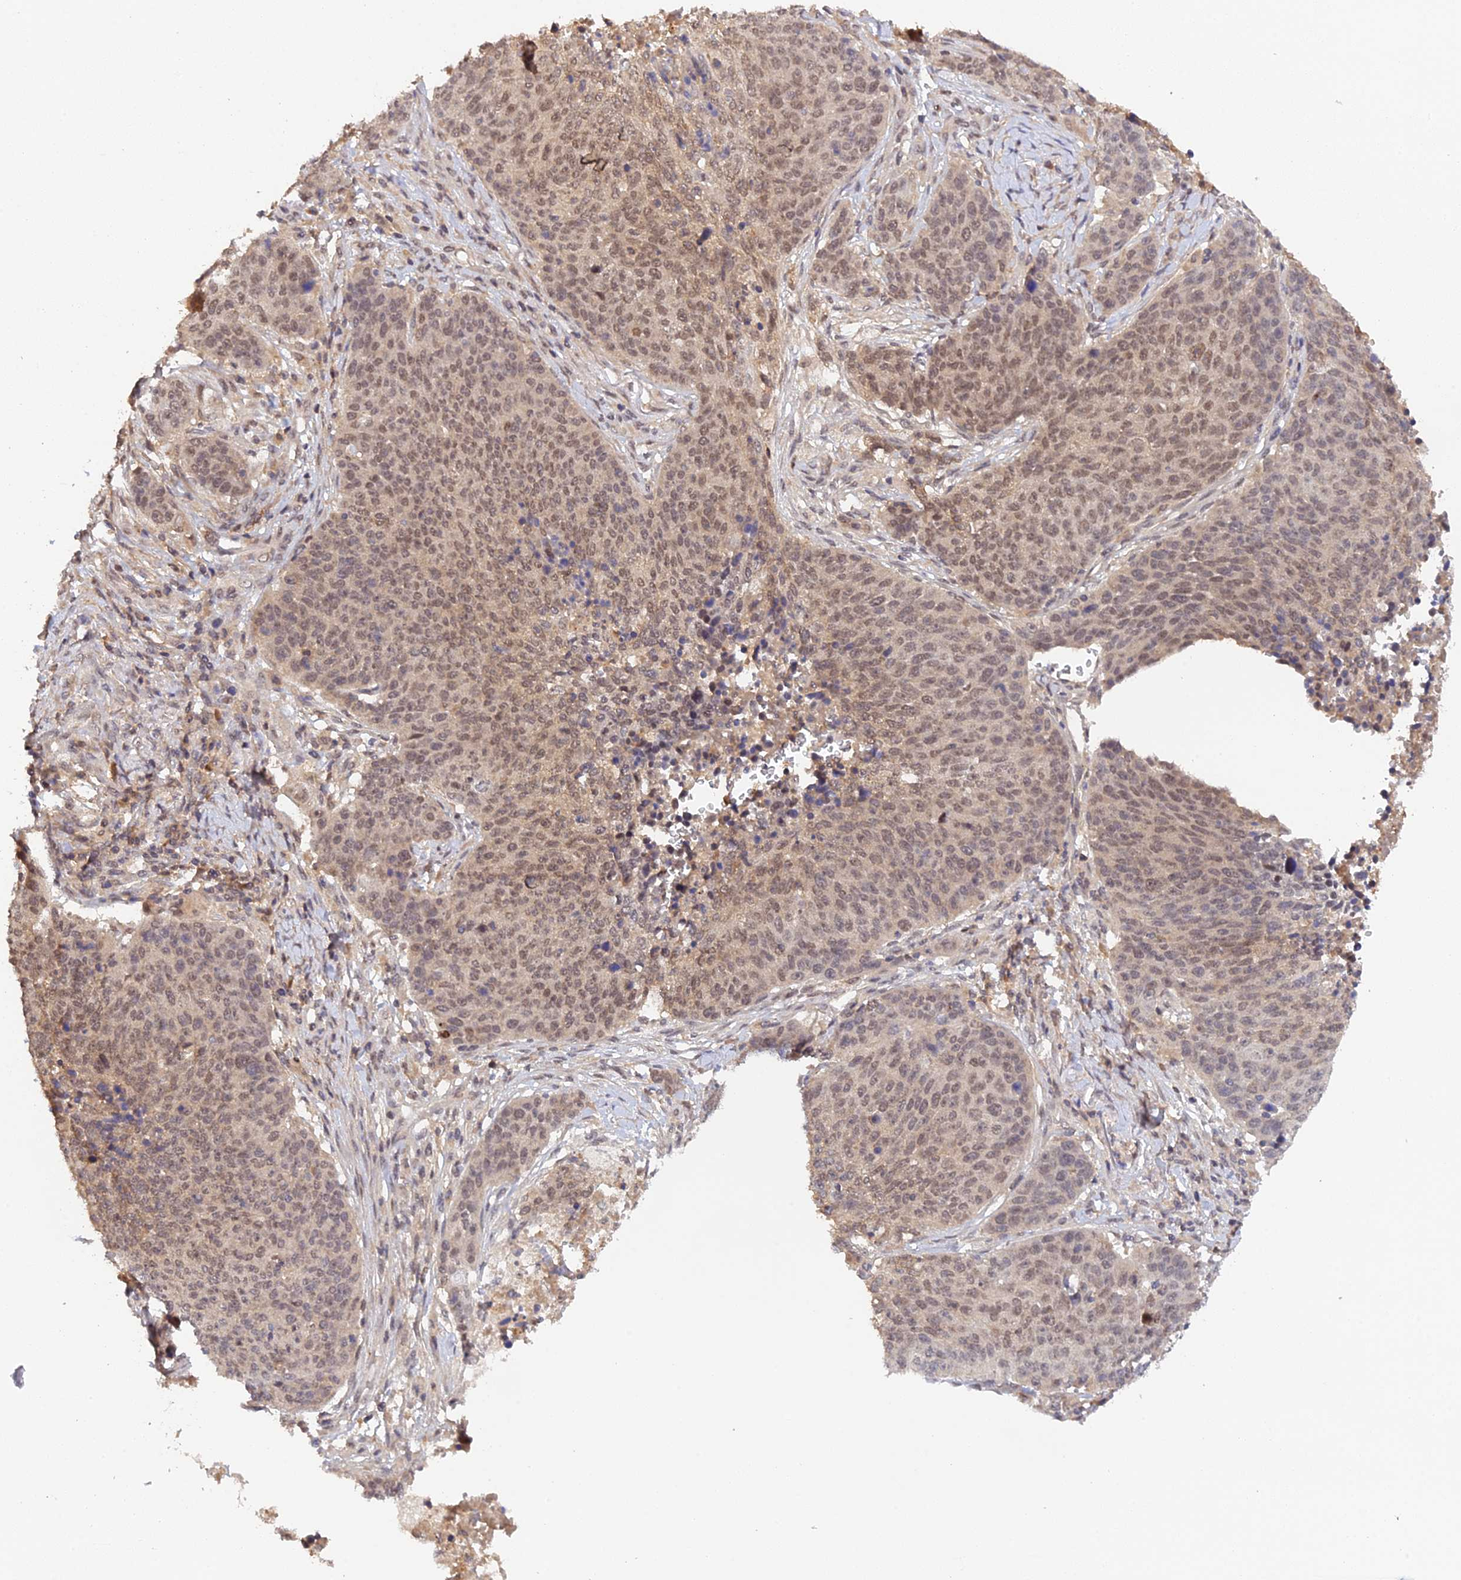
{"staining": {"intensity": "moderate", "quantity": ">75%", "location": "nuclear"}, "tissue": "lung cancer", "cell_type": "Tumor cells", "image_type": "cancer", "snomed": [{"axis": "morphology", "description": "Normal tissue, NOS"}, {"axis": "morphology", "description": "Squamous cell carcinoma, NOS"}, {"axis": "topography", "description": "Lymph node"}, {"axis": "topography", "description": "Lung"}], "caption": "Immunohistochemistry (IHC) (DAB) staining of human lung squamous cell carcinoma displays moderate nuclear protein staining in approximately >75% of tumor cells.", "gene": "ZNF436", "patient": {"sex": "male", "age": 66}}